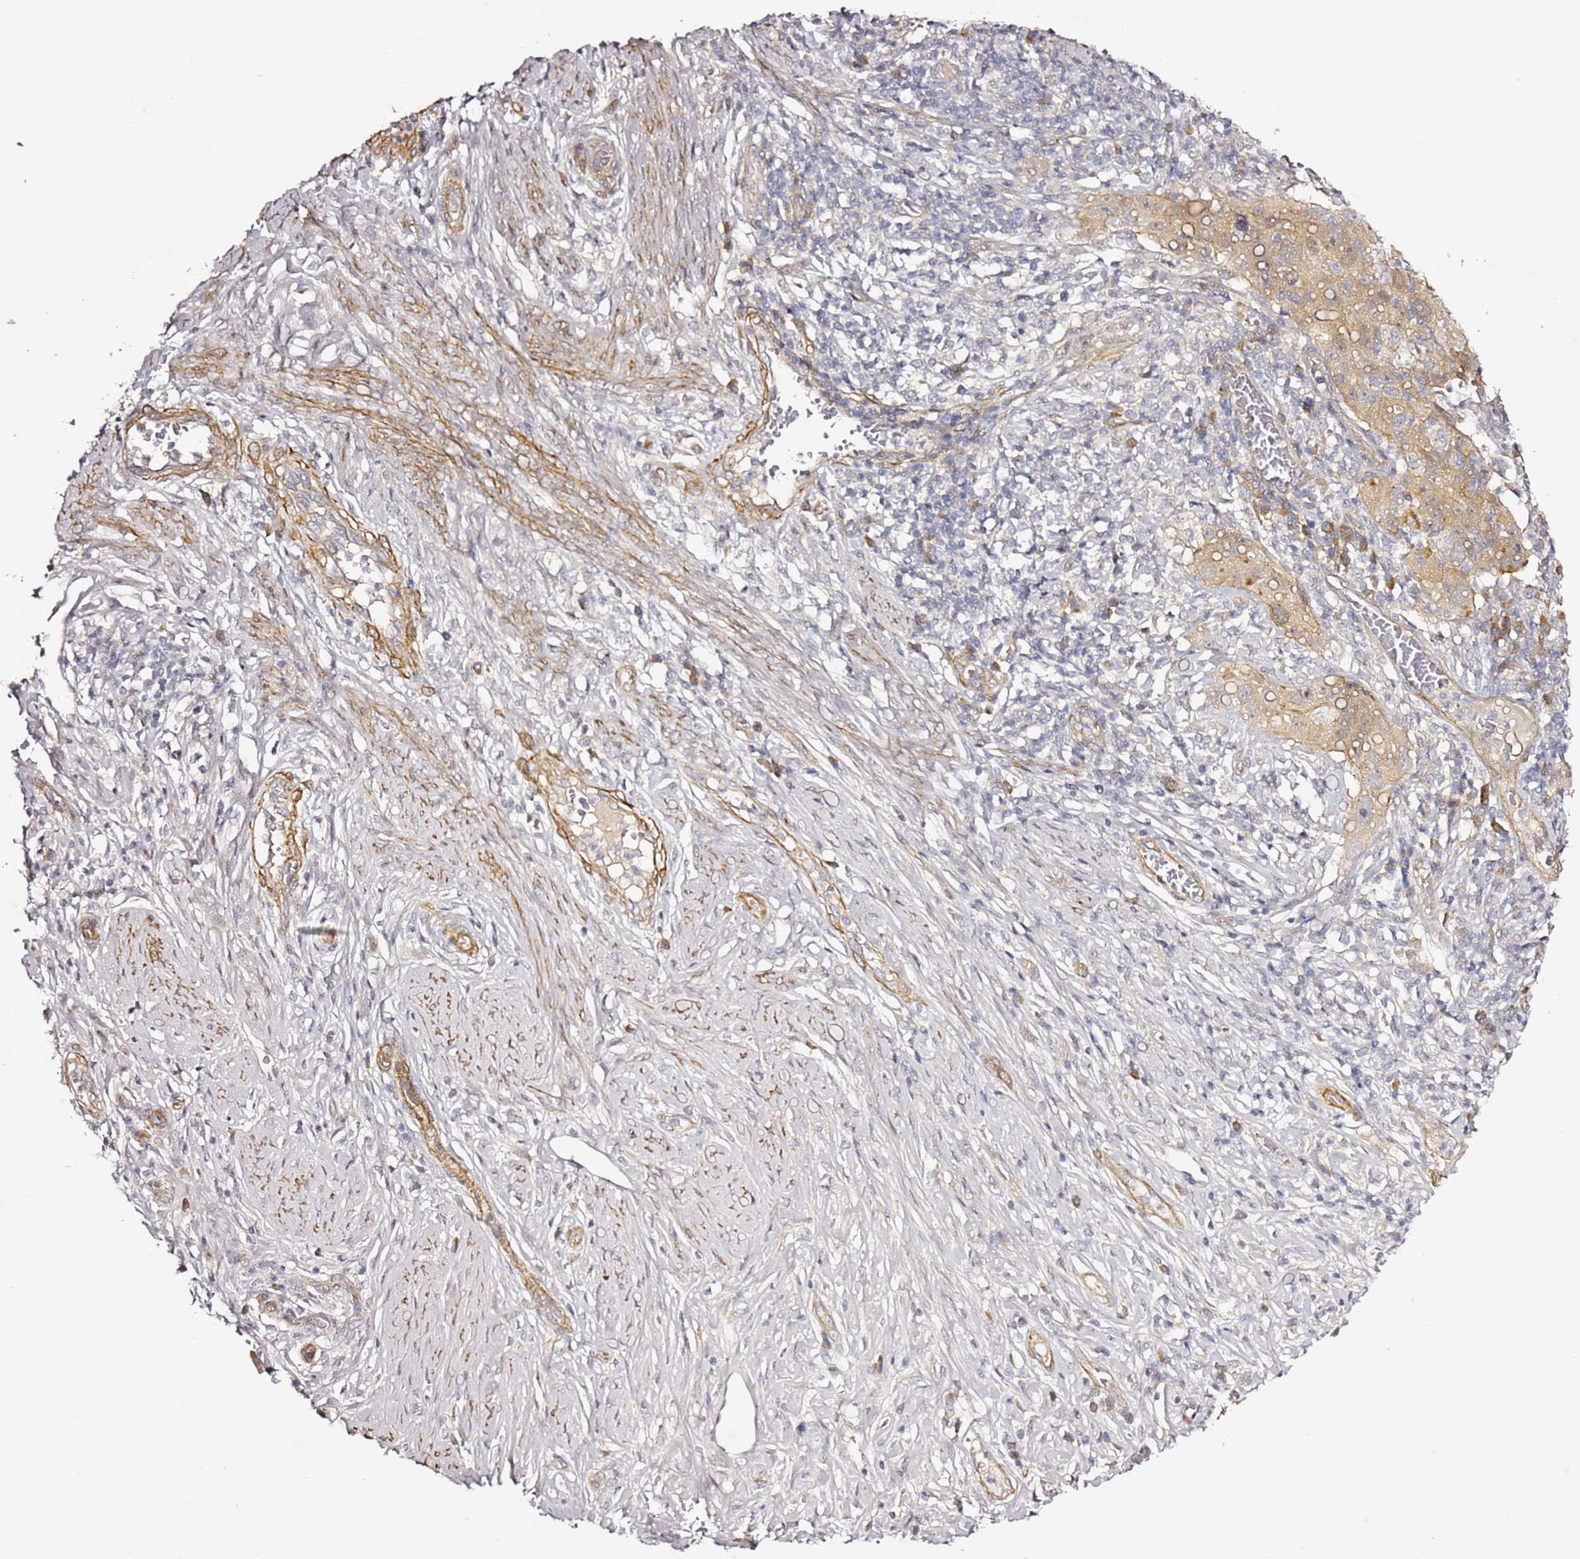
{"staining": {"intensity": "weak", "quantity": ">75%", "location": "cytoplasmic/membranous"}, "tissue": "cervical cancer", "cell_type": "Tumor cells", "image_type": "cancer", "snomed": [{"axis": "morphology", "description": "Squamous cell carcinoma, NOS"}, {"axis": "topography", "description": "Cervix"}], "caption": "A photomicrograph of human squamous cell carcinoma (cervical) stained for a protein shows weak cytoplasmic/membranous brown staining in tumor cells. (DAB IHC with brightfield microscopy, high magnification).", "gene": "EPS8L1", "patient": {"sex": "female", "age": 31}}